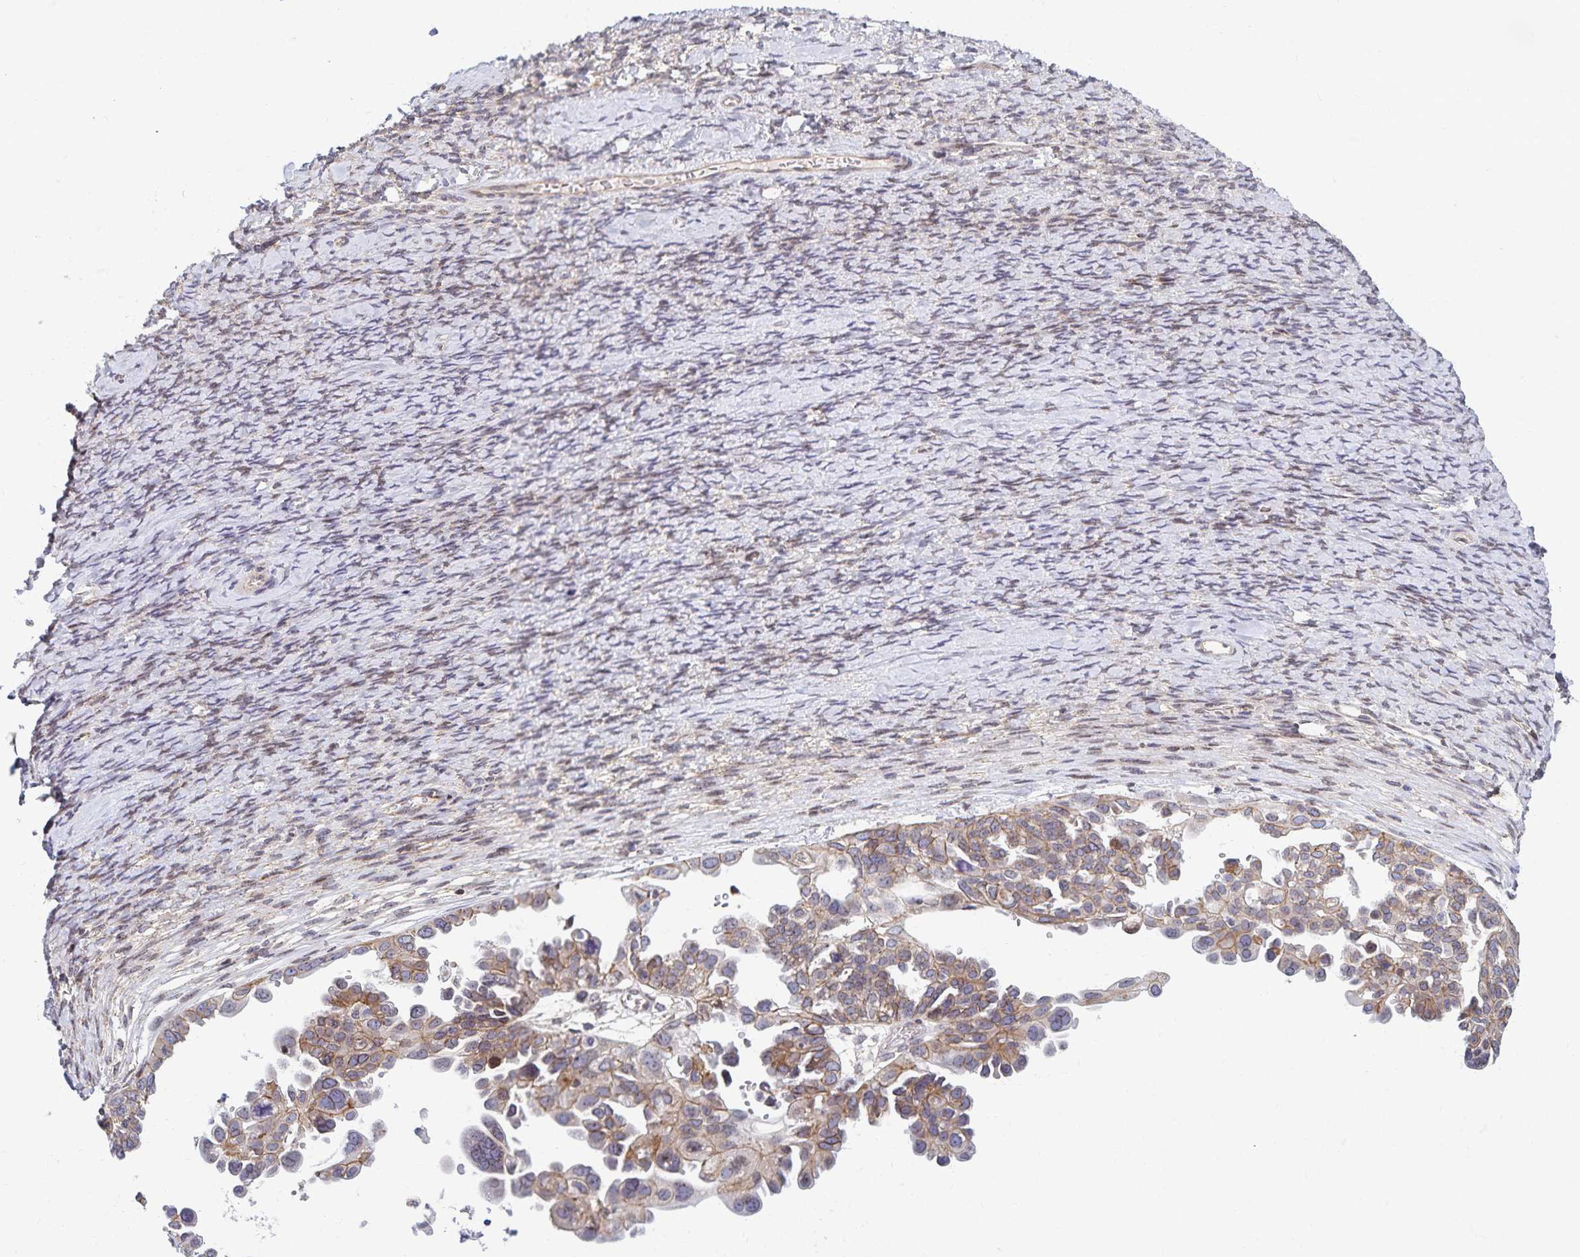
{"staining": {"intensity": "weak", "quantity": ">75%", "location": "cytoplasmic/membranous"}, "tissue": "ovarian cancer", "cell_type": "Tumor cells", "image_type": "cancer", "snomed": [{"axis": "morphology", "description": "Cystadenocarcinoma, serous, NOS"}, {"axis": "topography", "description": "Ovary"}], "caption": "Immunohistochemistry (IHC) of human ovarian cancer demonstrates low levels of weak cytoplasmic/membranous expression in about >75% of tumor cells.", "gene": "RAB9B", "patient": {"sex": "female", "age": 53}}